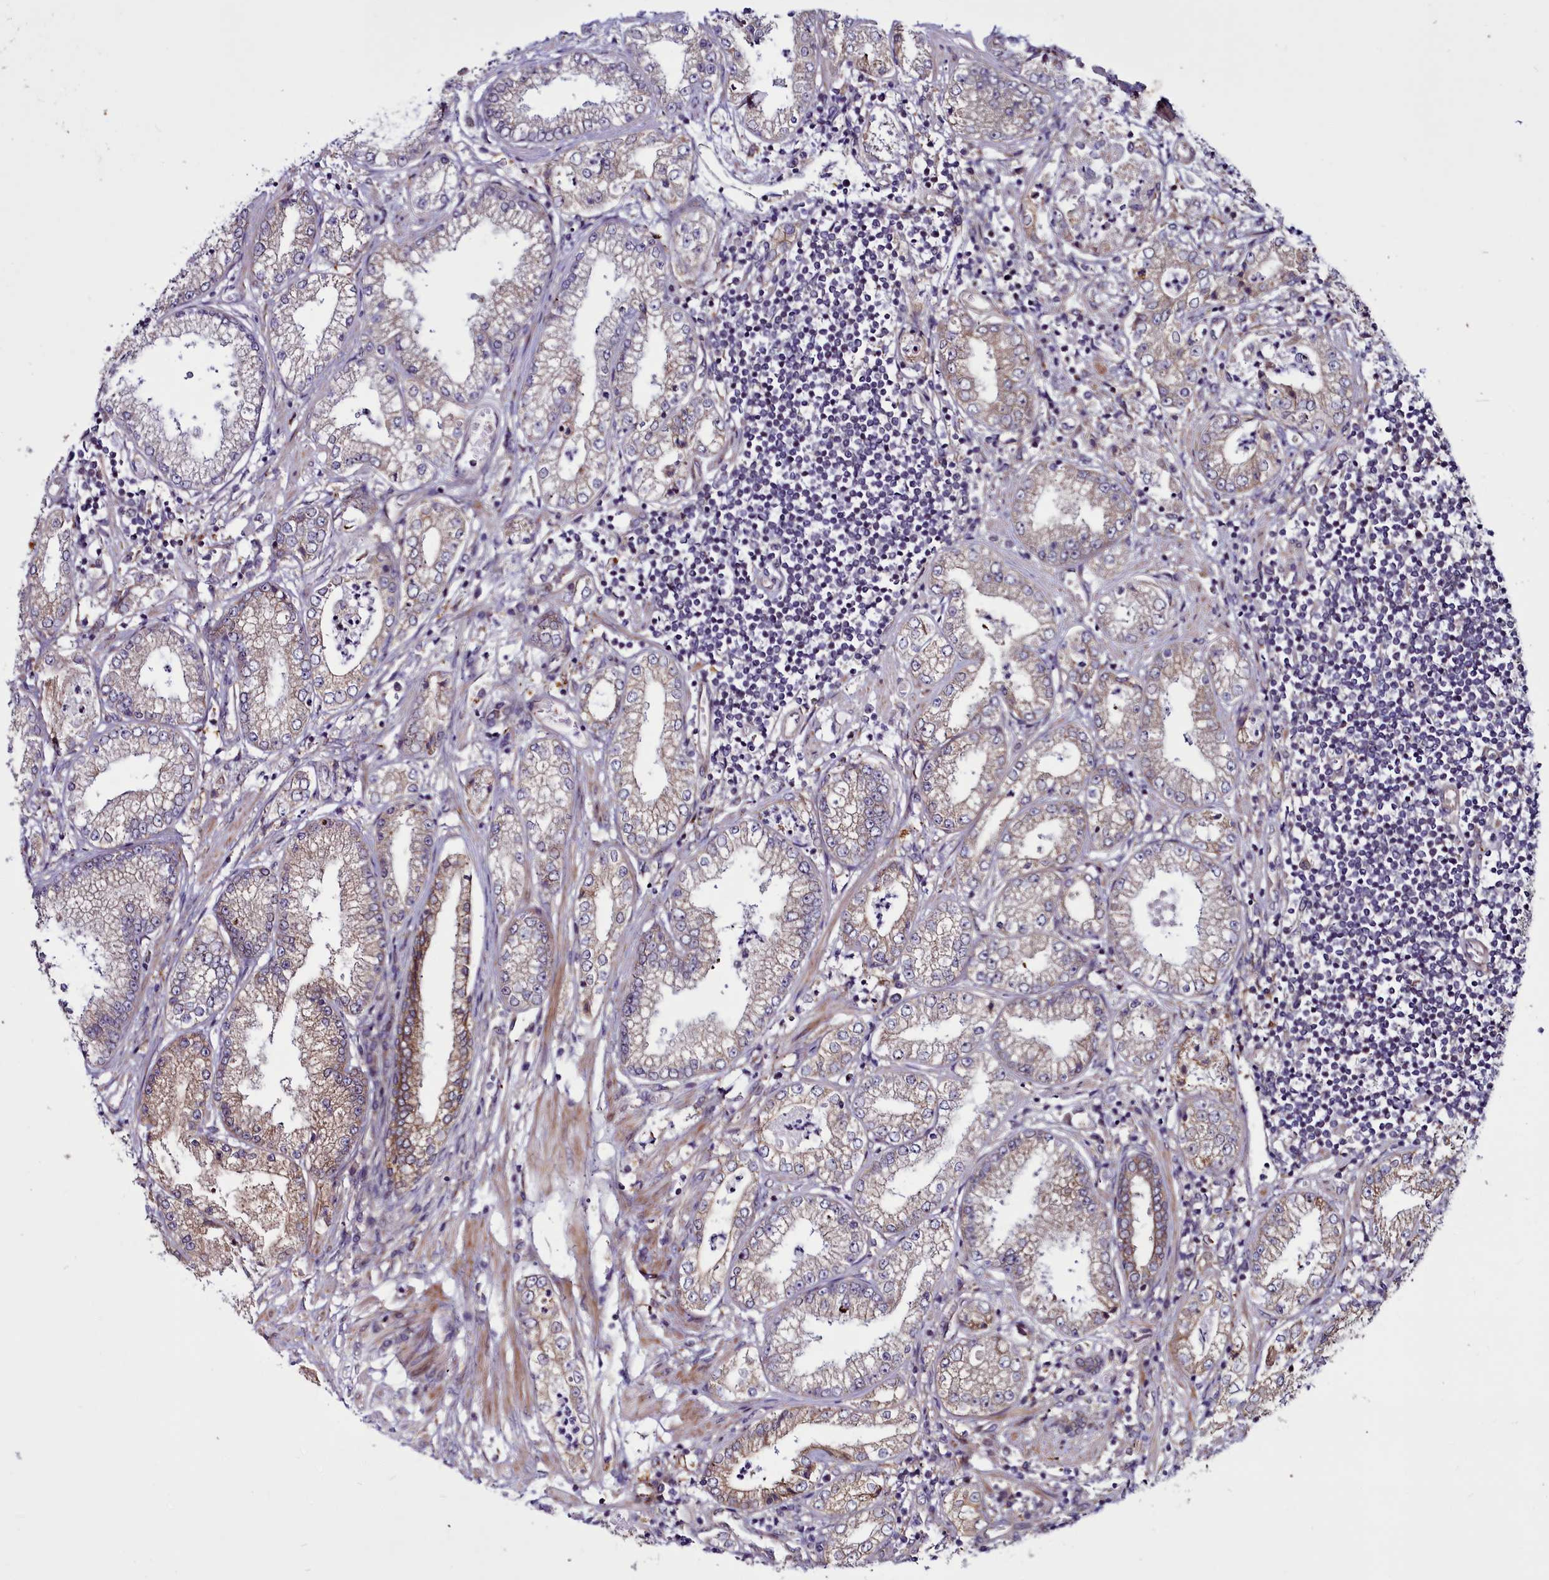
{"staining": {"intensity": "moderate", "quantity": "25%-75%", "location": "cytoplasmic/membranous"}, "tissue": "prostate cancer", "cell_type": "Tumor cells", "image_type": "cancer", "snomed": [{"axis": "morphology", "description": "Adenocarcinoma, High grade"}, {"axis": "topography", "description": "Prostate"}], "caption": "The image demonstrates staining of prostate cancer, revealing moderate cytoplasmic/membranous protein positivity (brown color) within tumor cells.", "gene": "MCRIP1", "patient": {"sex": "male", "age": 69}}